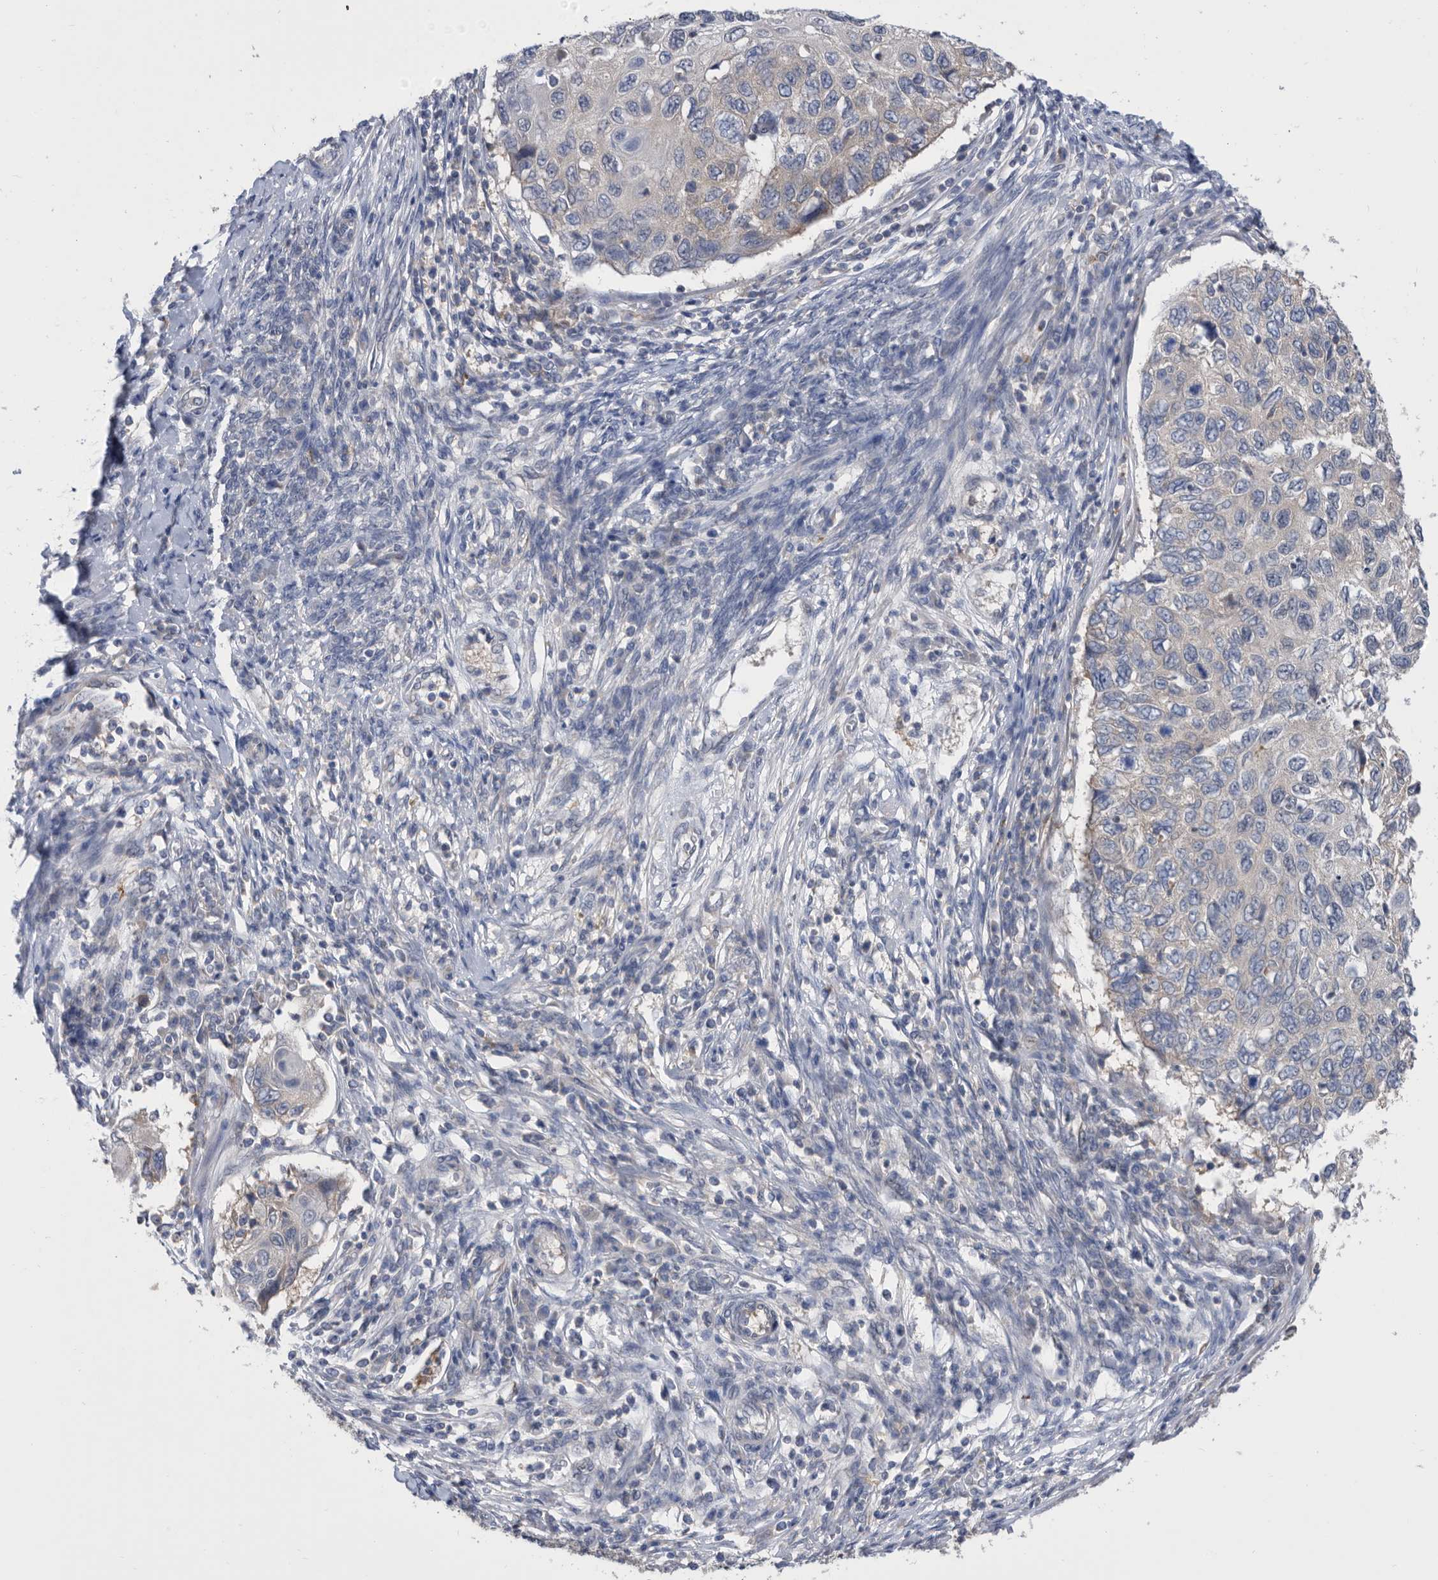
{"staining": {"intensity": "negative", "quantity": "none", "location": "none"}, "tissue": "cervical cancer", "cell_type": "Tumor cells", "image_type": "cancer", "snomed": [{"axis": "morphology", "description": "Squamous cell carcinoma, NOS"}, {"axis": "topography", "description": "Cervix"}], "caption": "Immunohistochemistry of human cervical cancer exhibits no positivity in tumor cells.", "gene": "CCT4", "patient": {"sex": "female", "age": 70}}